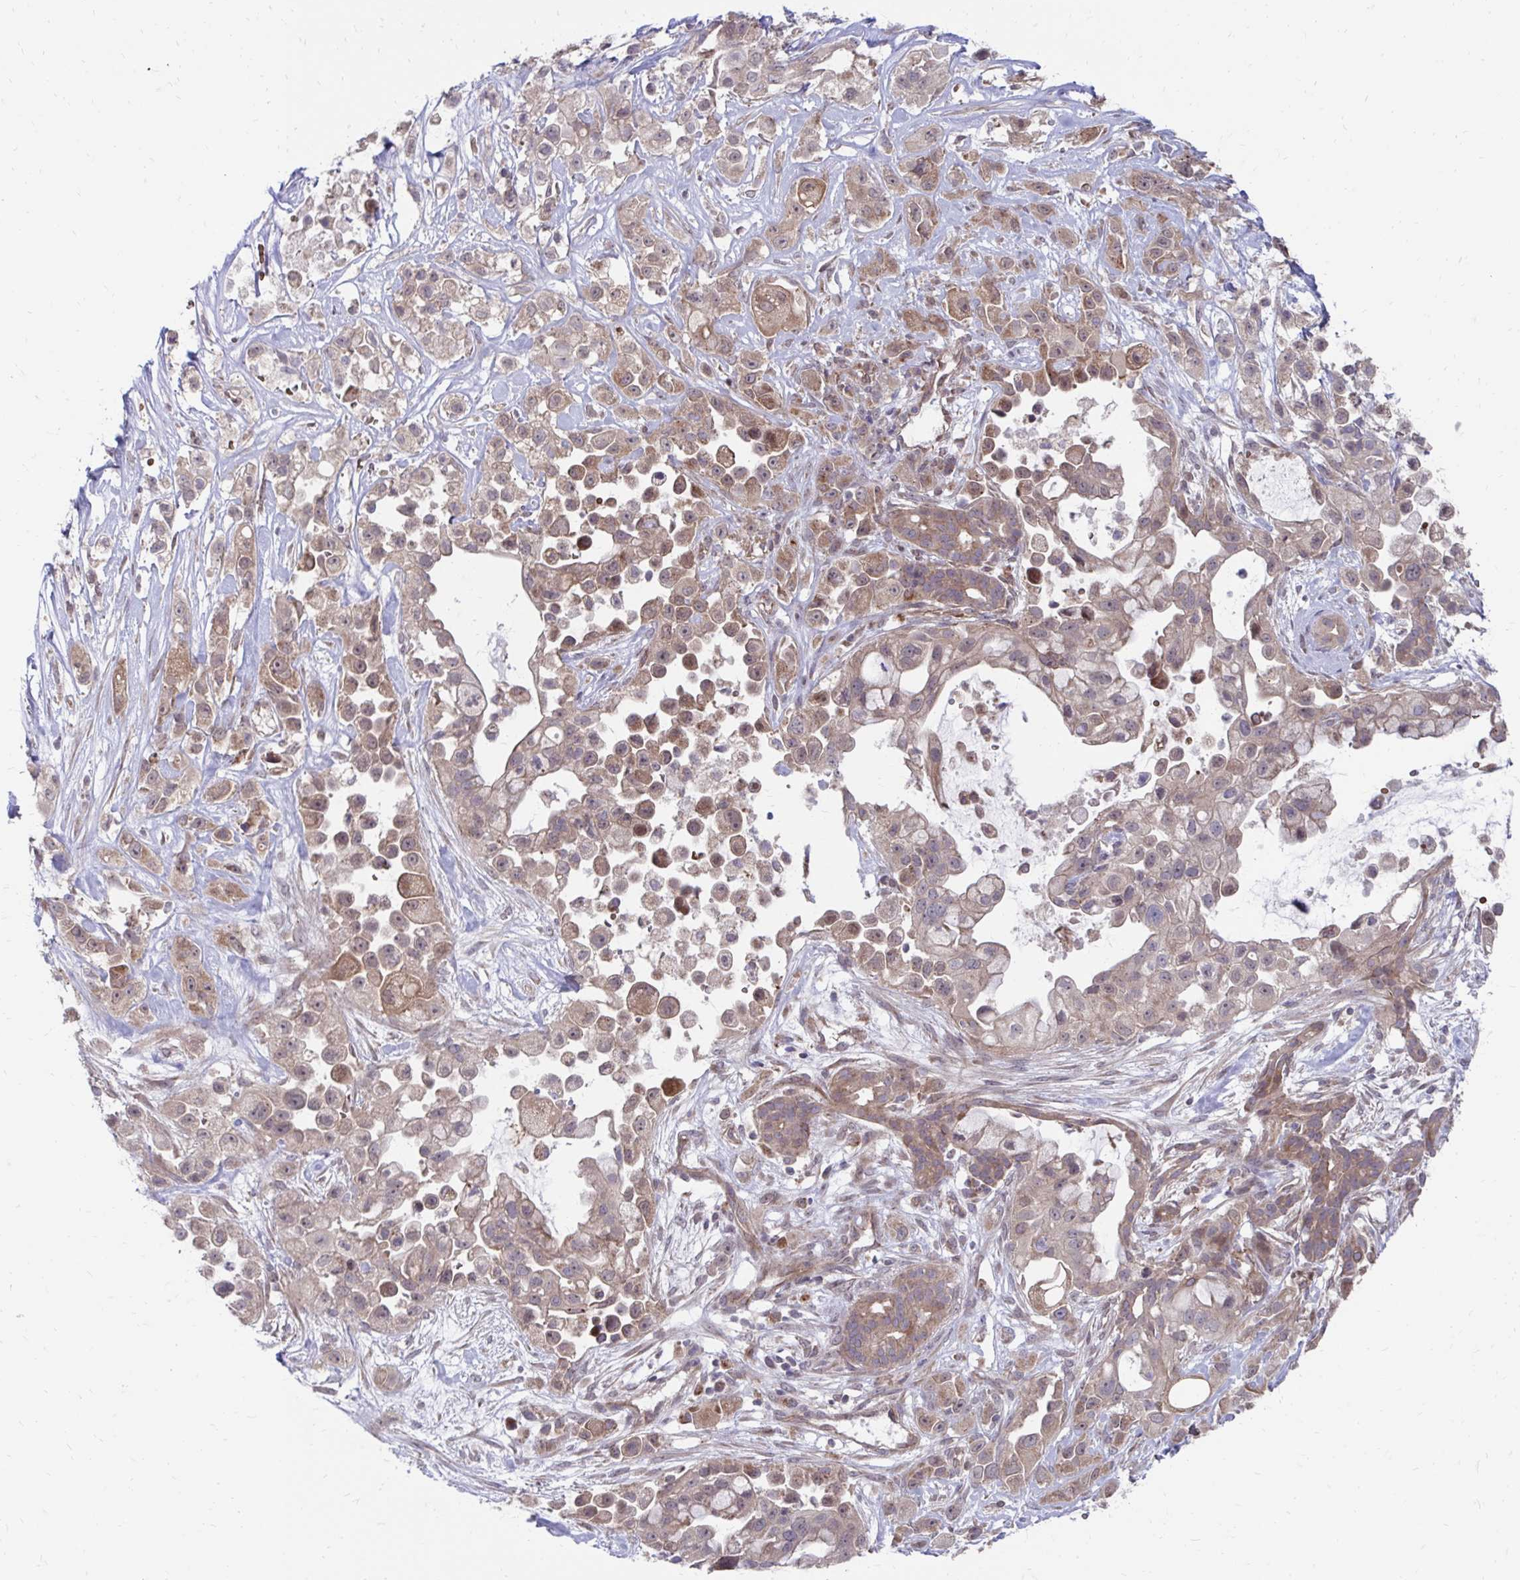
{"staining": {"intensity": "moderate", "quantity": ">75%", "location": "cytoplasmic/membranous"}, "tissue": "pancreatic cancer", "cell_type": "Tumor cells", "image_type": "cancer", "snomed": [{"axis": "morphology", "description": "Adenocarcinoma, NOS"}, {"axis": "topography", "description": "Pancreas"}], "caption": "A medium amount of moderate cytoplasmic/membranous expression is appreciated in approximately >75% of tumor cells in pancreatic cancer tissue.", "gene": "ITPR2", "patient": {"sex": "male", "age": 44}}